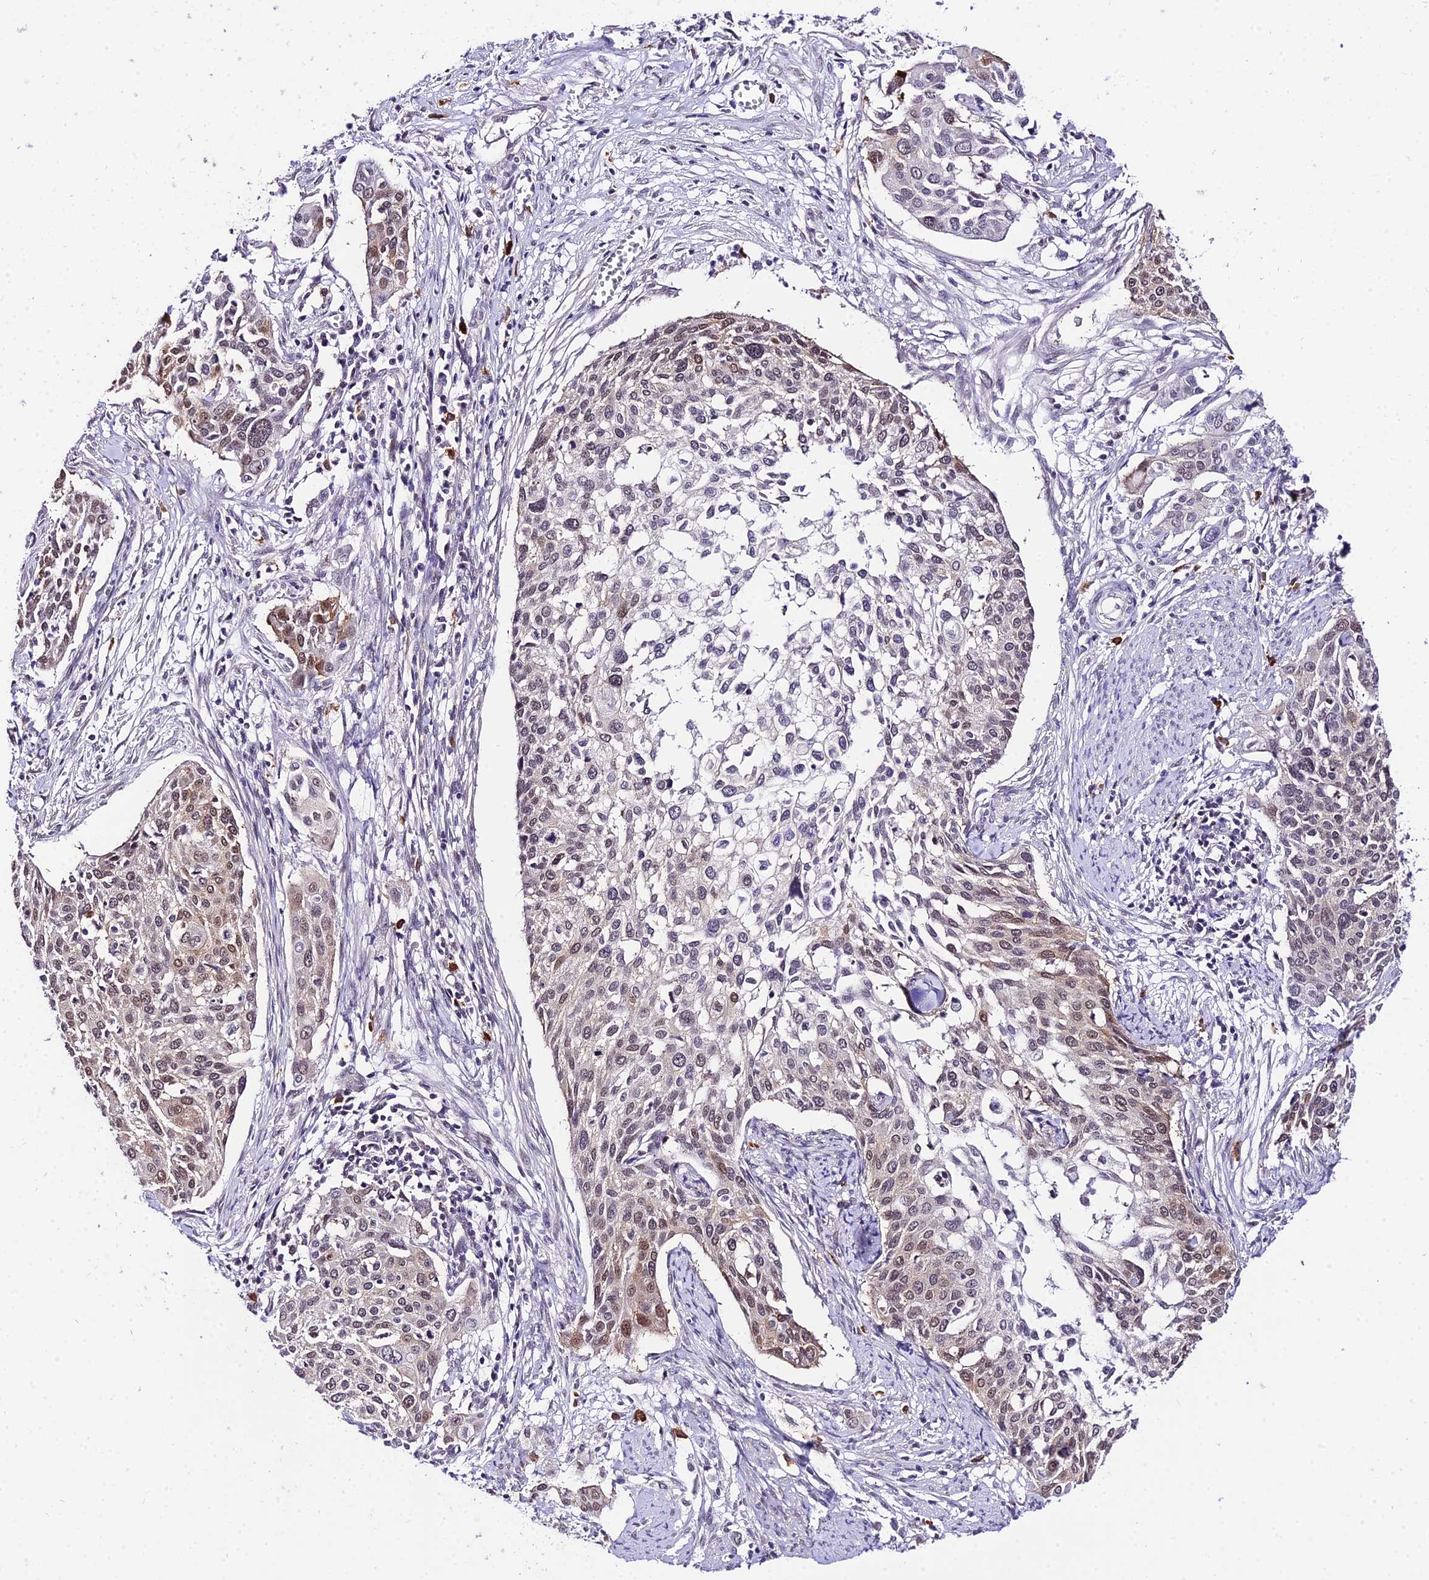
{"staining": {"intensity": "moderate", "quantity": "25%-75%", "location": "nuclear"}, "tissue": "cervical cancer", "cell_type": "Tumor cells", "image_type": "cancer", "snomed": [{"axis": "morphology", "description": "Squamous cell carcinoma, NOS"}, {"axis": "topography", "description": "Cervix"}], "caption": "Immunohistochemical staining of human cervical cancer (squamous cell carcinoma) shows moderate nuclear protein staining in about 25%-75% of tumor cells.", "gene": "POLR2I", "patient": {"sex": "female", "age": 44}}